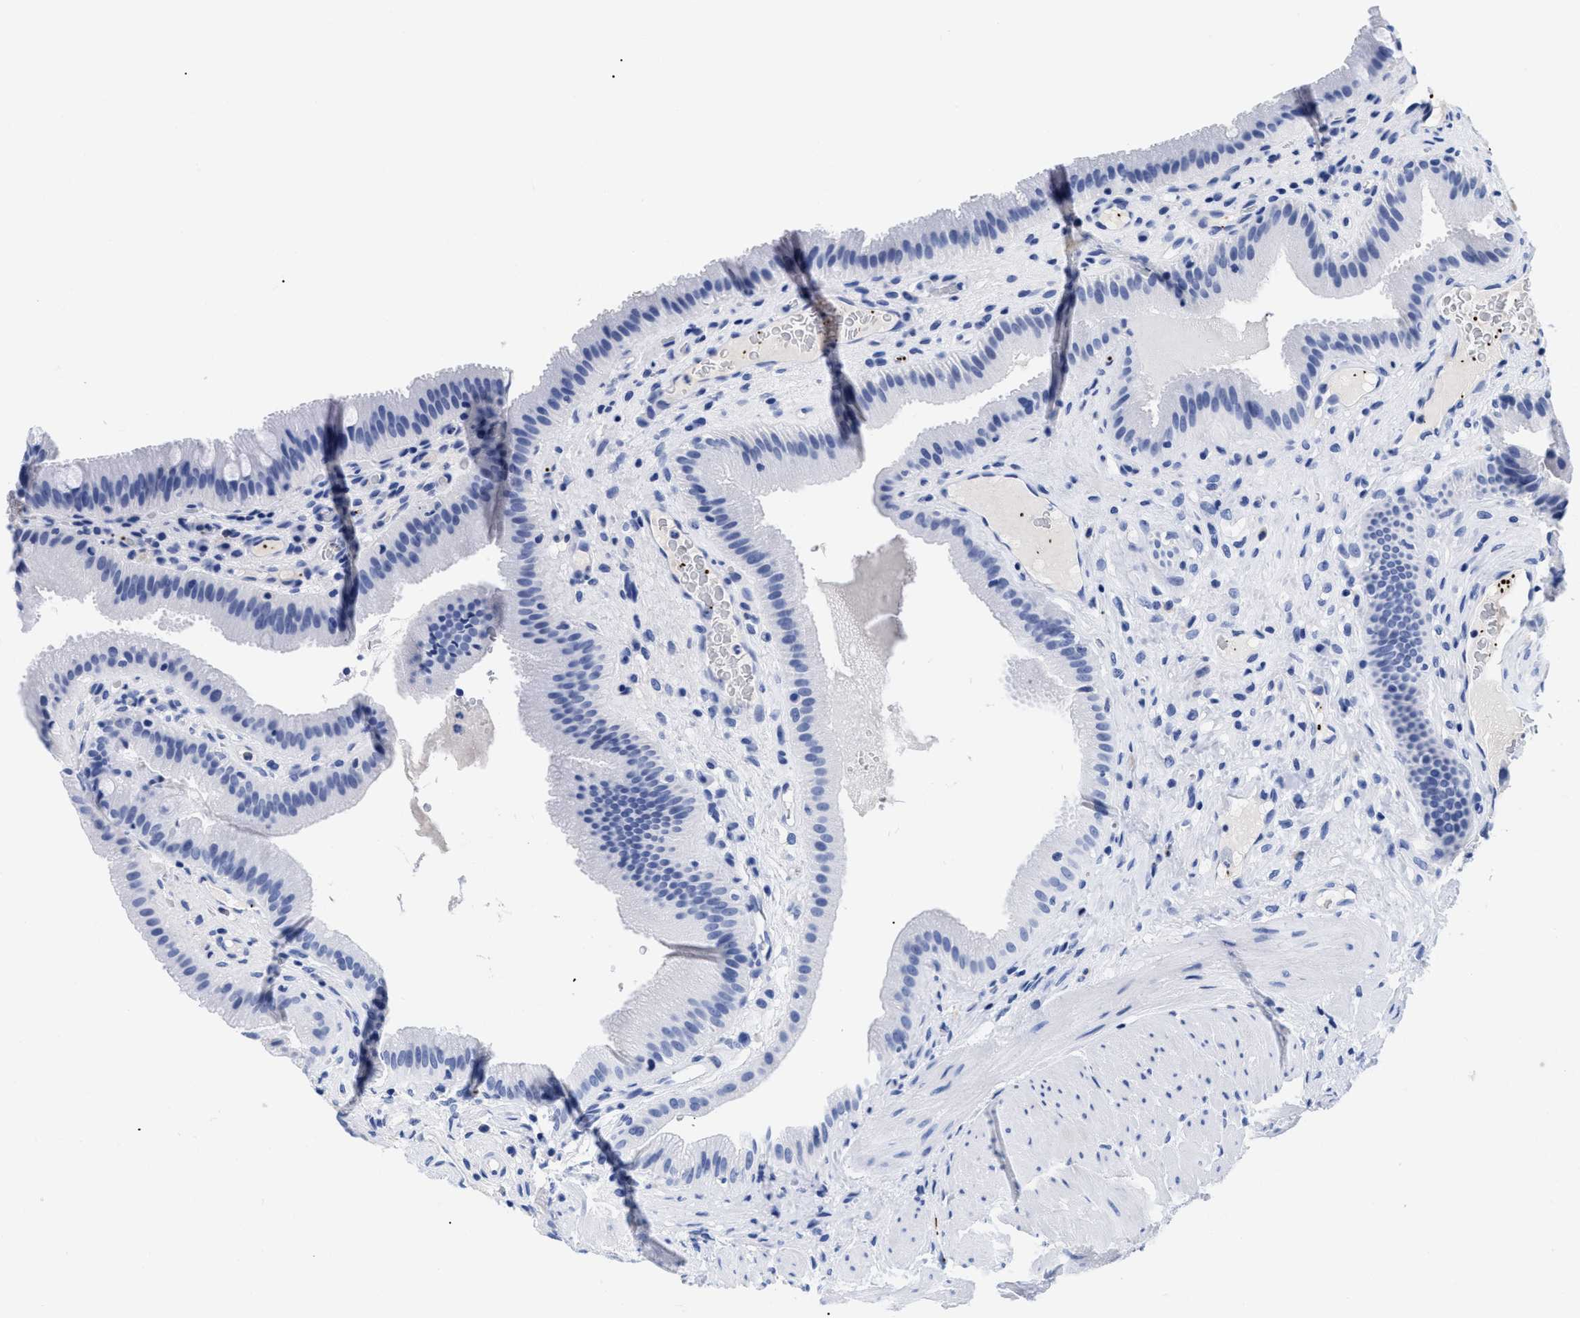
{"staining": {"intensity": "negative", "quantity": "none", "location": "none"}, "tissue": "gallbladder", "cell_type": "Glandular cells", "image_type": "normal", "snomed": [{"axis": "morphology", "description": "Normal tissue, NOS"}, {"axis": "topography", "description": "Gallbladder"}], "caption": "This is an immunohistochemistry histopathology image of unremarkable human gallbladder. There is no expression in glandular cells.", "gene": "TREML1", "patient": {"sex": "male", "age": 49}}